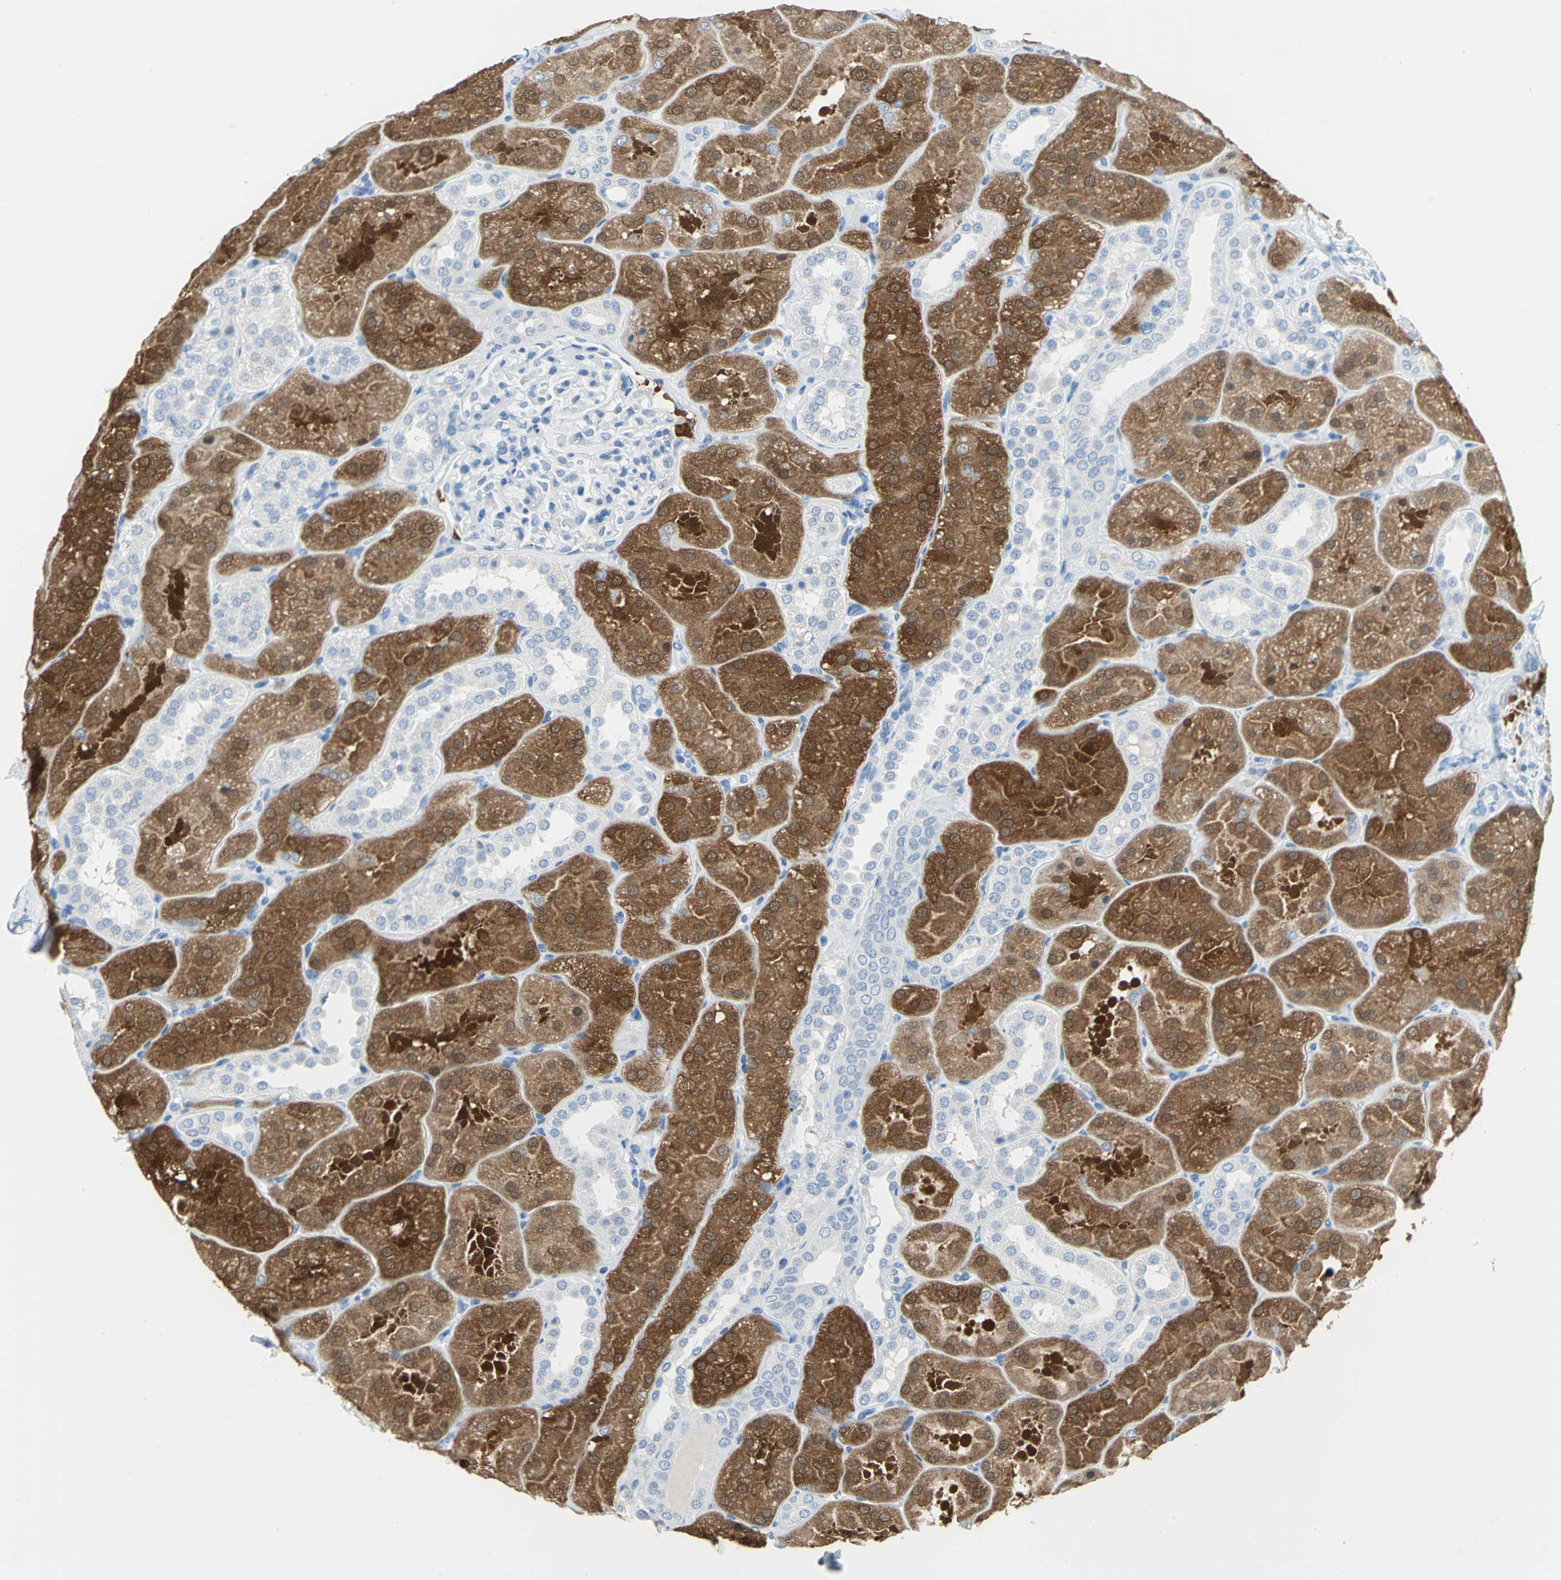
{"staining": {"intensity": "negative", "quantity": "none", "location": "none"}, "tissue": "kidney", "cell_type": "Cells in glomeruli", "image_type": "normal", "snomed": [{"axis": "morphology", "description": "Normal tissue, NOS"}, {"axis": "topography", "description": "Kidney"}], "caption": "The image demonstrates no staining of cells in glomeruli in benign kidney. (DAB (3,3'-diaminobenzidine) immunohistochemistry visualized using brightfield microscopy, high magnification).", "gene": "PKLR", "patient": {"sex": "male", "age": 28}}